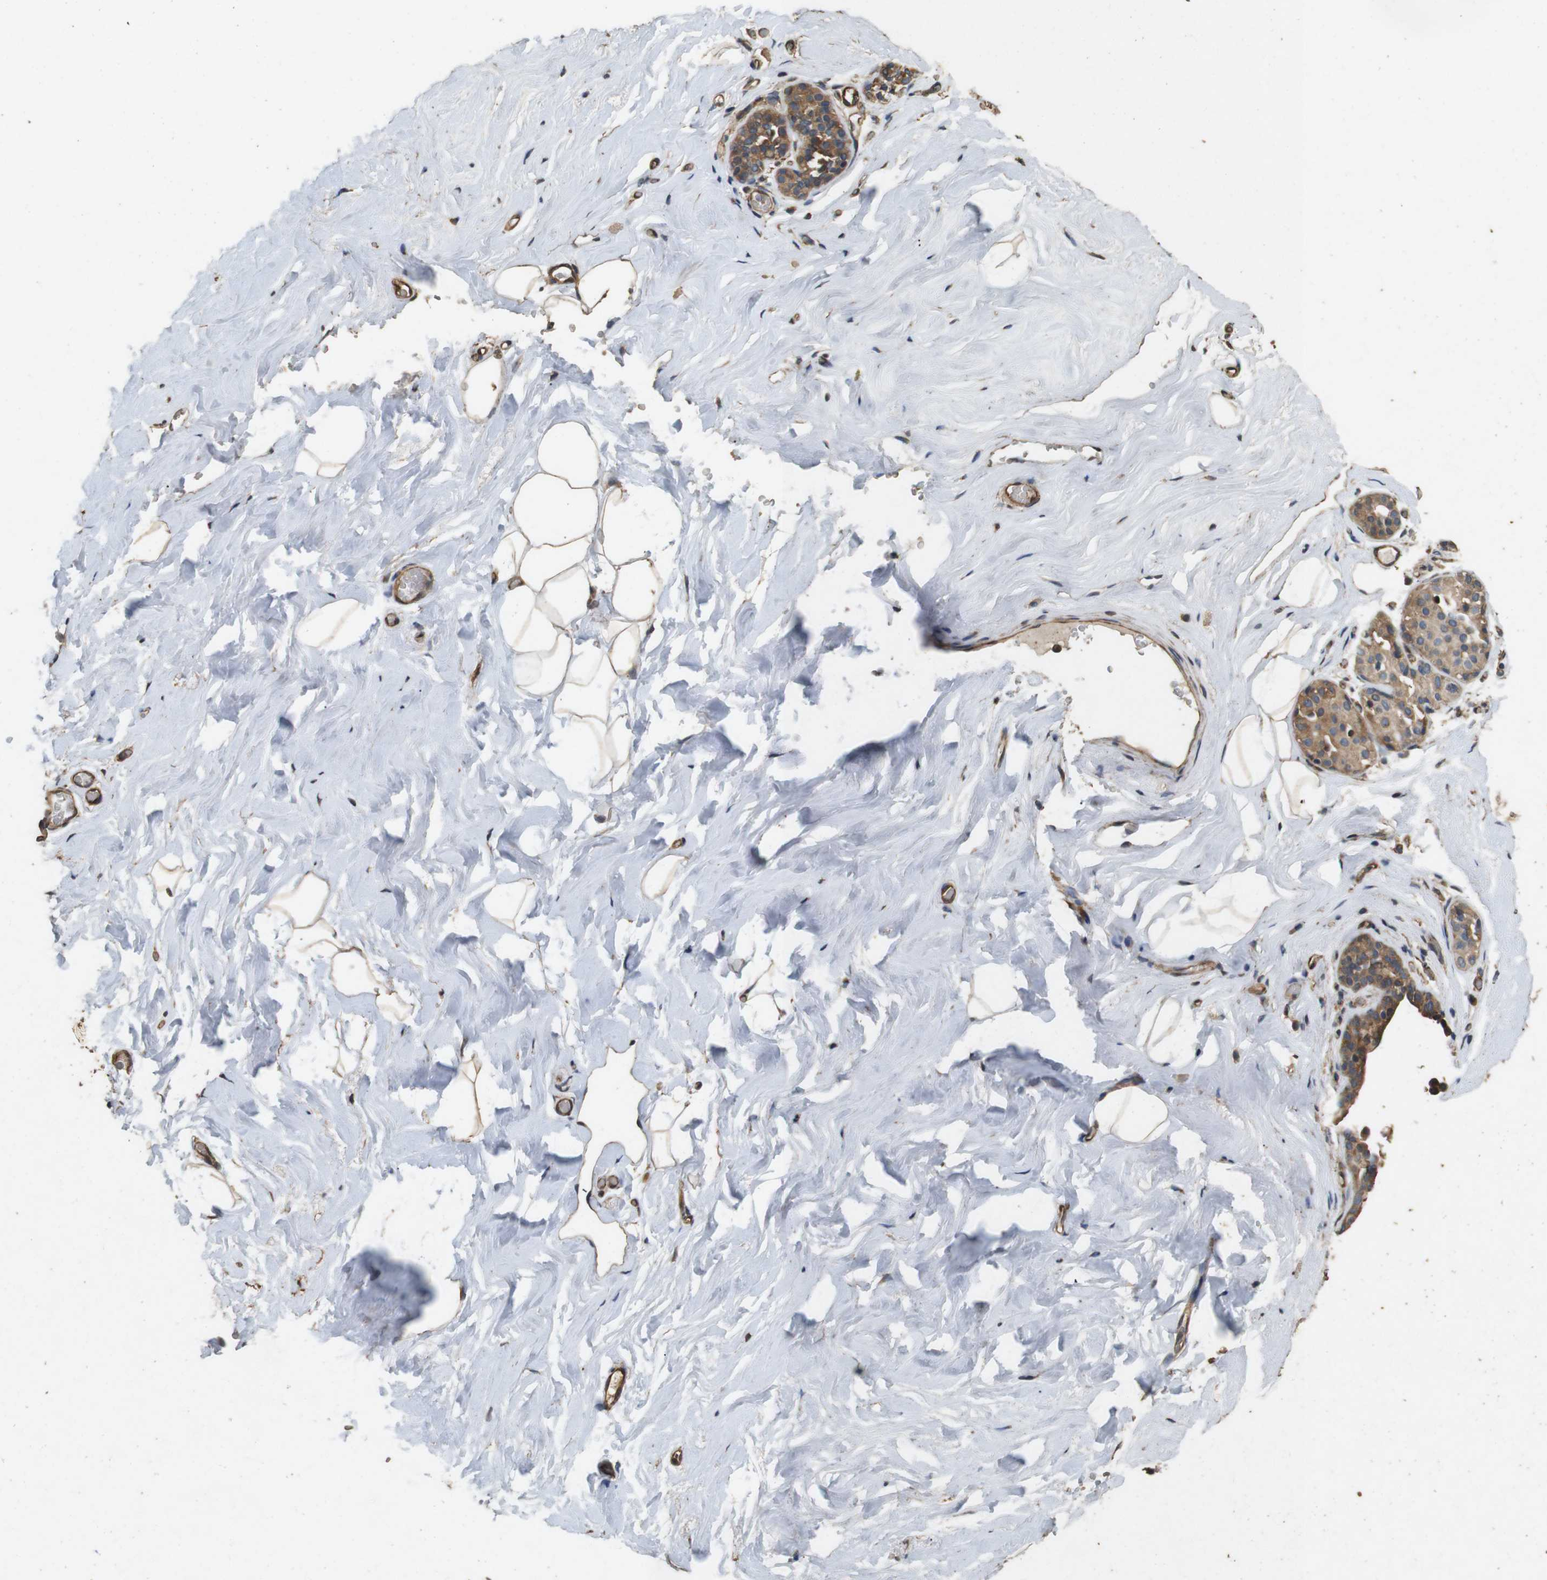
{"staining": {"intensity": "weak", "quantity": ">75%", "location": "cytoplasmic/membranous"}, "tissue": "breast", "cell_type": "Adipocytes", "image_type": "normal", "snomed": [{"axis": "morphology", "description": "Normal tissue, NOS"}, {"axis": "topography", "description": "Breast"}], "caption": "A low amount of weak cytoplasmic/membranous expression is seen in approximately >75% of adipocytes in unremarkable breast.", "gene": "CNPY4", "patient": {"sex": "female", "age": 75}}